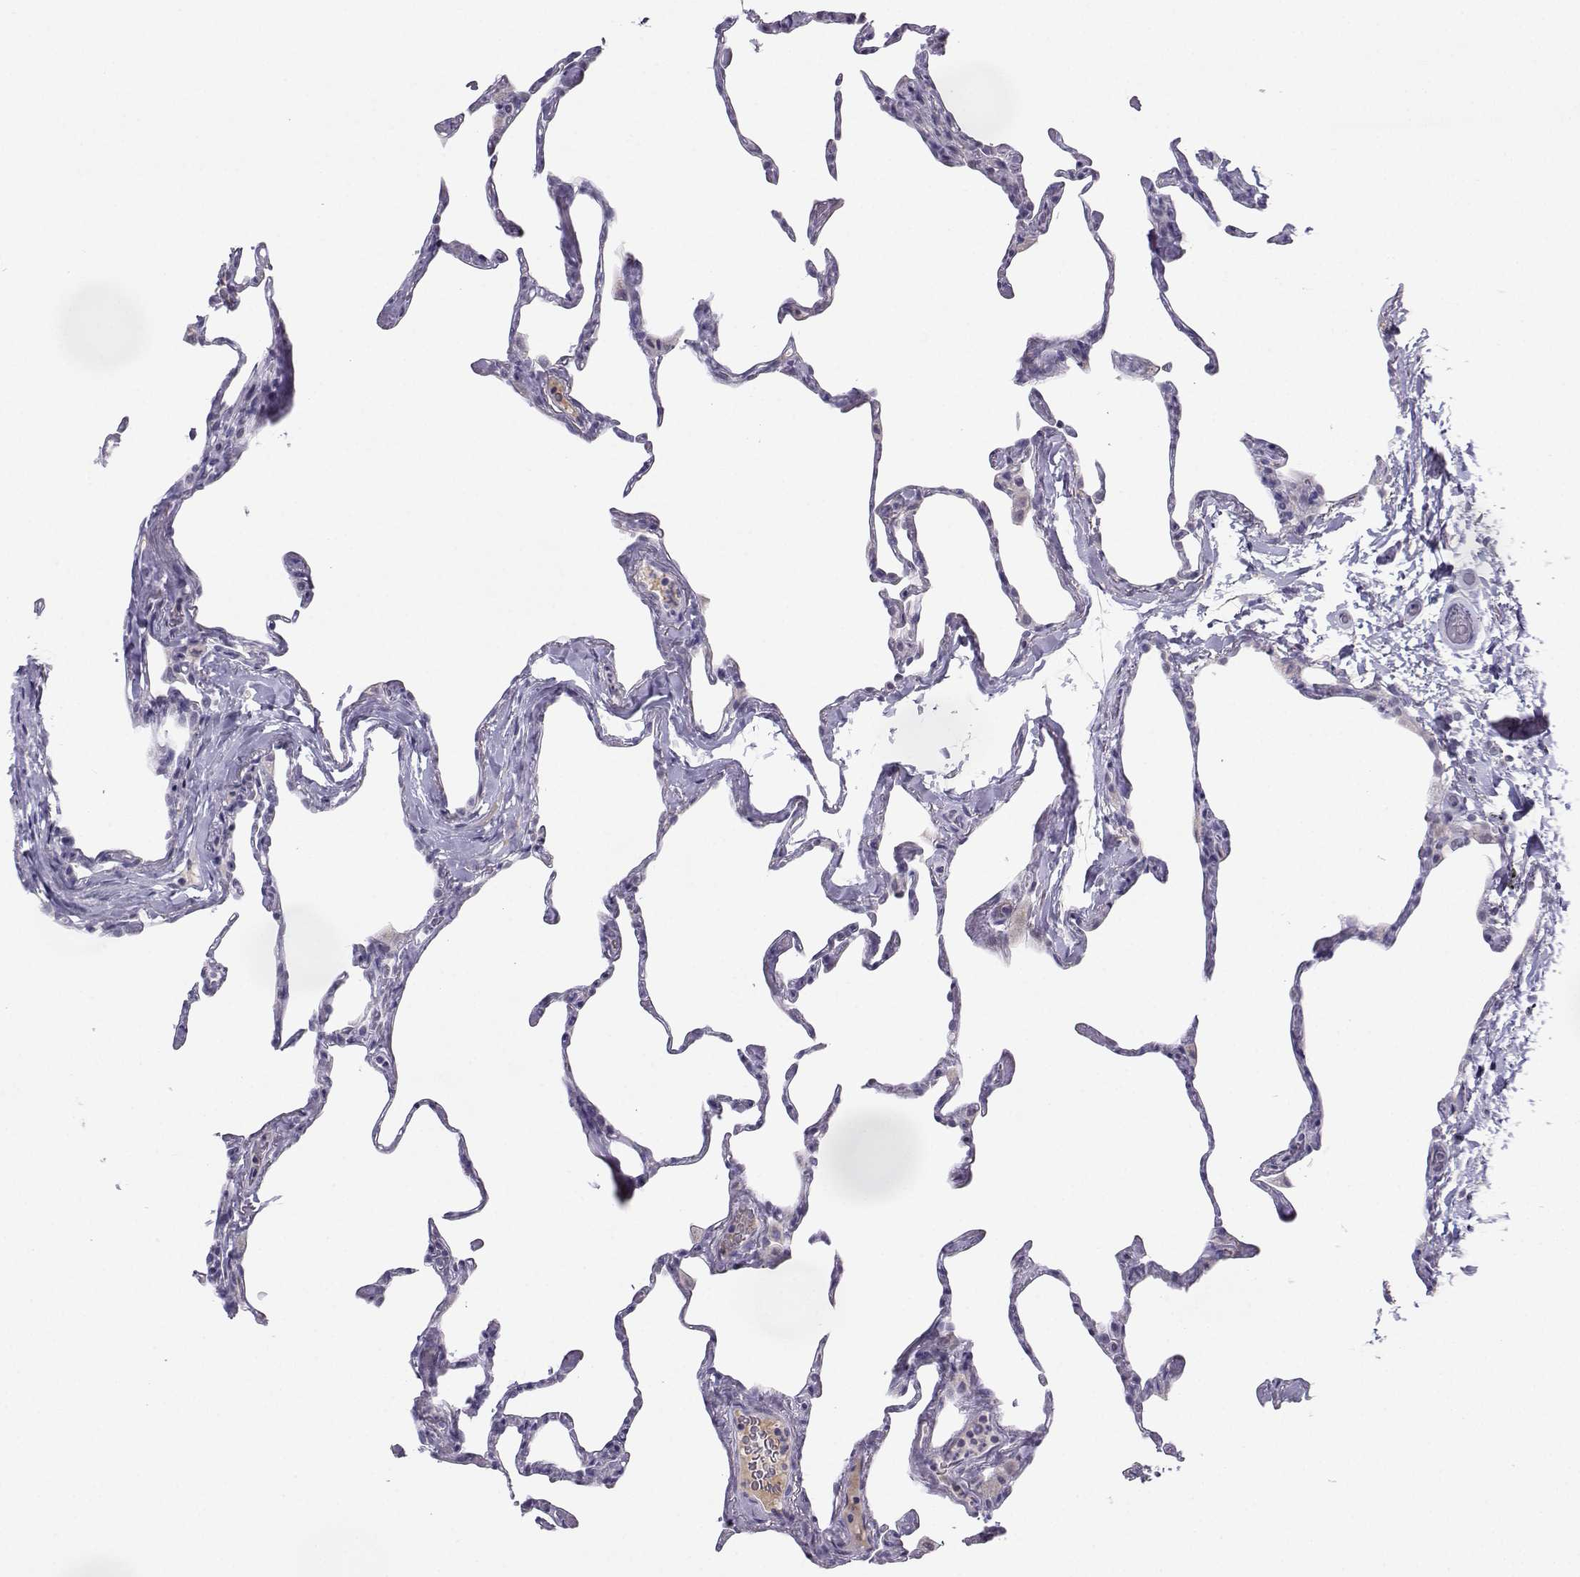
{"staining": {"intensity": "negative", "quantity": "none", "location": "none"}, "tissue": "lung", "cell_type": "Alveolar cells", "image_type": "normal", "snomed": [{"axis": "morphology", "description": "Normal tissue, NOS"}, {"axis": "topography", "description": "Lung"}], "caption": "Alveolar cells are negative for brown protein staining in benign lung. (DAB (3,3'-diaminobenzidine) immunohistochemistry (IHC) with hematoxylin counter stain).", "gene": "LHX1", "patient": {"sex": "male", "age": 65}}